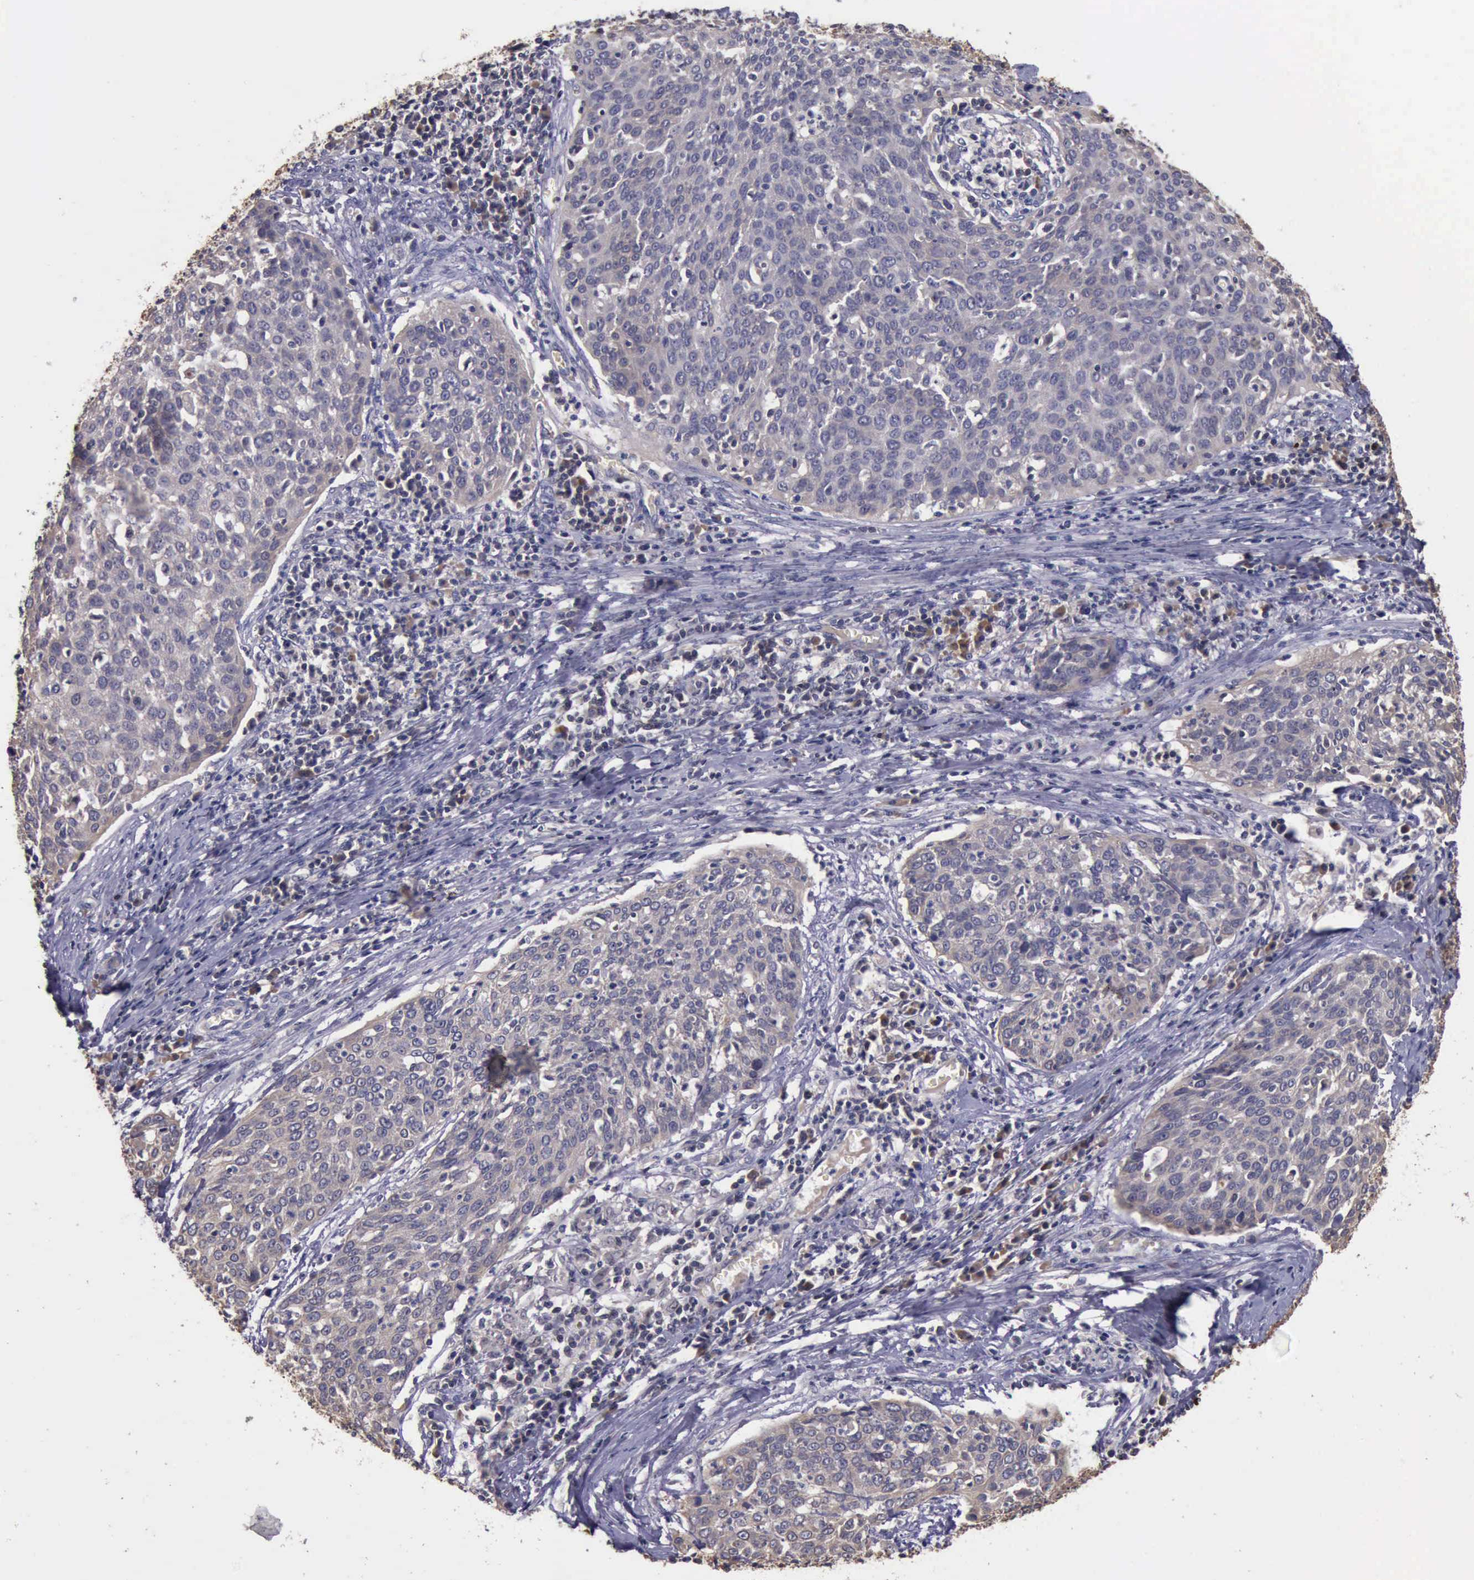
{"staining": {"intensity": "negative", "quantity": "none", "location": "none"}, "tissue": "cervical cancer", "cell_type": "Tumor cells", "image_type": "cancer", "snomed": [{"axis": "morphology", "description": "Squamous cell carcinoma, NOS"}, {"axis": "topography", "description": "Cervix"}], "caption": "A high-resolution image shows IHC staining of cervical cancer, which exhibits no significant staining in tumor cells.", "gene": "RAB39B", "patient": {"sex": "female", "age": 38}}